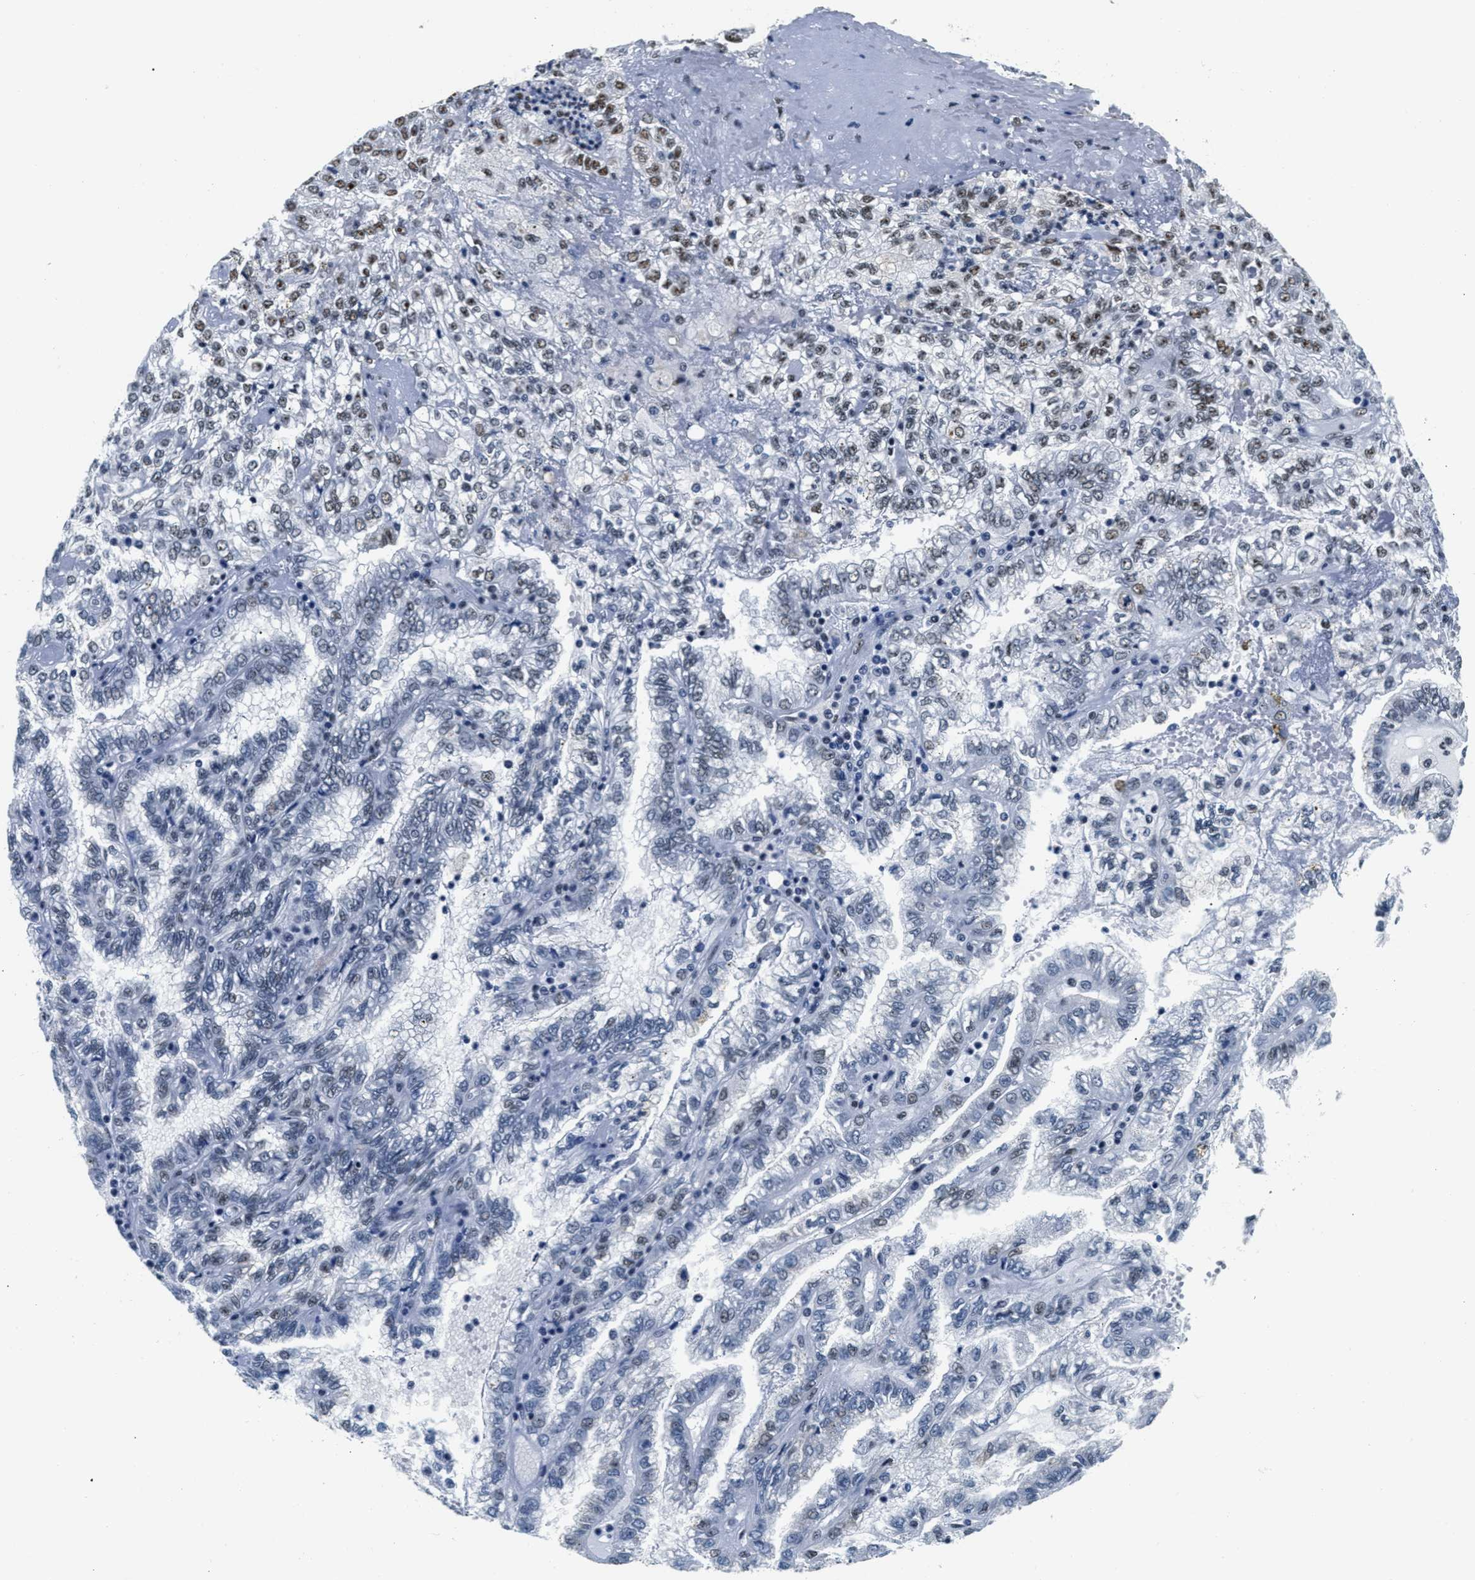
{"staining": {"intensity": "weak", "quantity": "<25%", "location": "nuclear"}, "tissue": "renal cancer", "cell_type": "Tumor cells", "image_type": "cancer", "snomed": [{"axis": "morphology", "description": "Inflammation, NOS"}, {"axis": "morphology", "description": "Adenocarcinoma, NOS"}, {"axis": "topography", "description": "Kidney"}], "caption": "Tumor cells are negative for brown protein staining in renal cancer (adenocarcinoma).", "gene": "RAD50", "patient": {"sex": "male", "age": 68}}